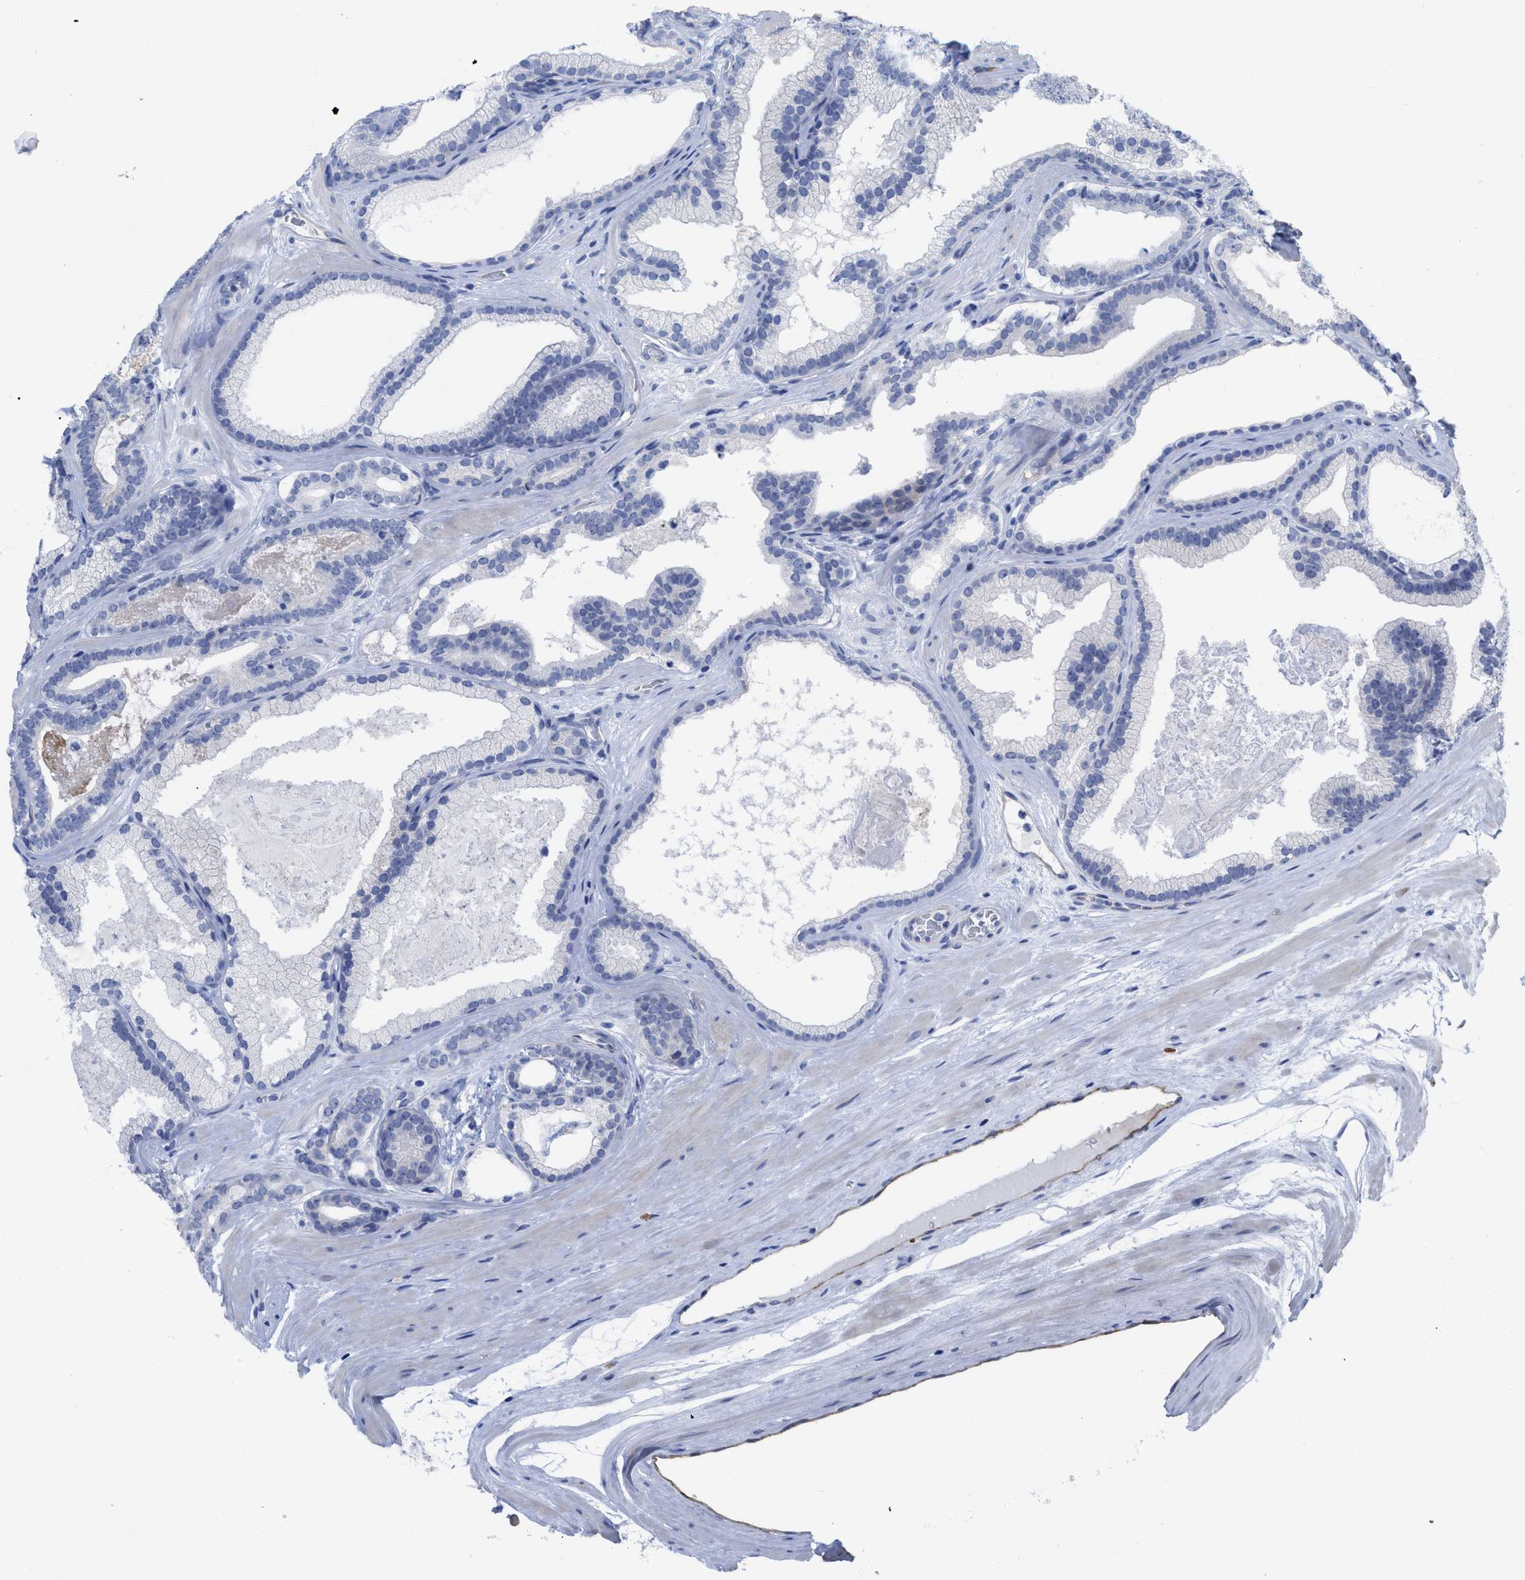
{"staining": {"intensity": "negative", "quantity": "none", "location": "none"}, "tissue": "prostate cancer", "cell_type": "Tumor cells", "image_type": "cancer", "snomed": [{"axis": "morphology", "description": "Adenocarcinoma, High grade"}, {"axis": "topography", "description": "Prostate"}], "caption": "Tumor cells show no significant protein expression in prostate high-grade adenocarcinoma. The staining was performed using DAB (3,3'-diaminobenzidine) to visualize the protein expression in brown, while the nuclei were stained in blue with hematoxylin (Magnification: 20x).", "gene": "ACKR1", "patient": {"sex": "male", "age": 60}}